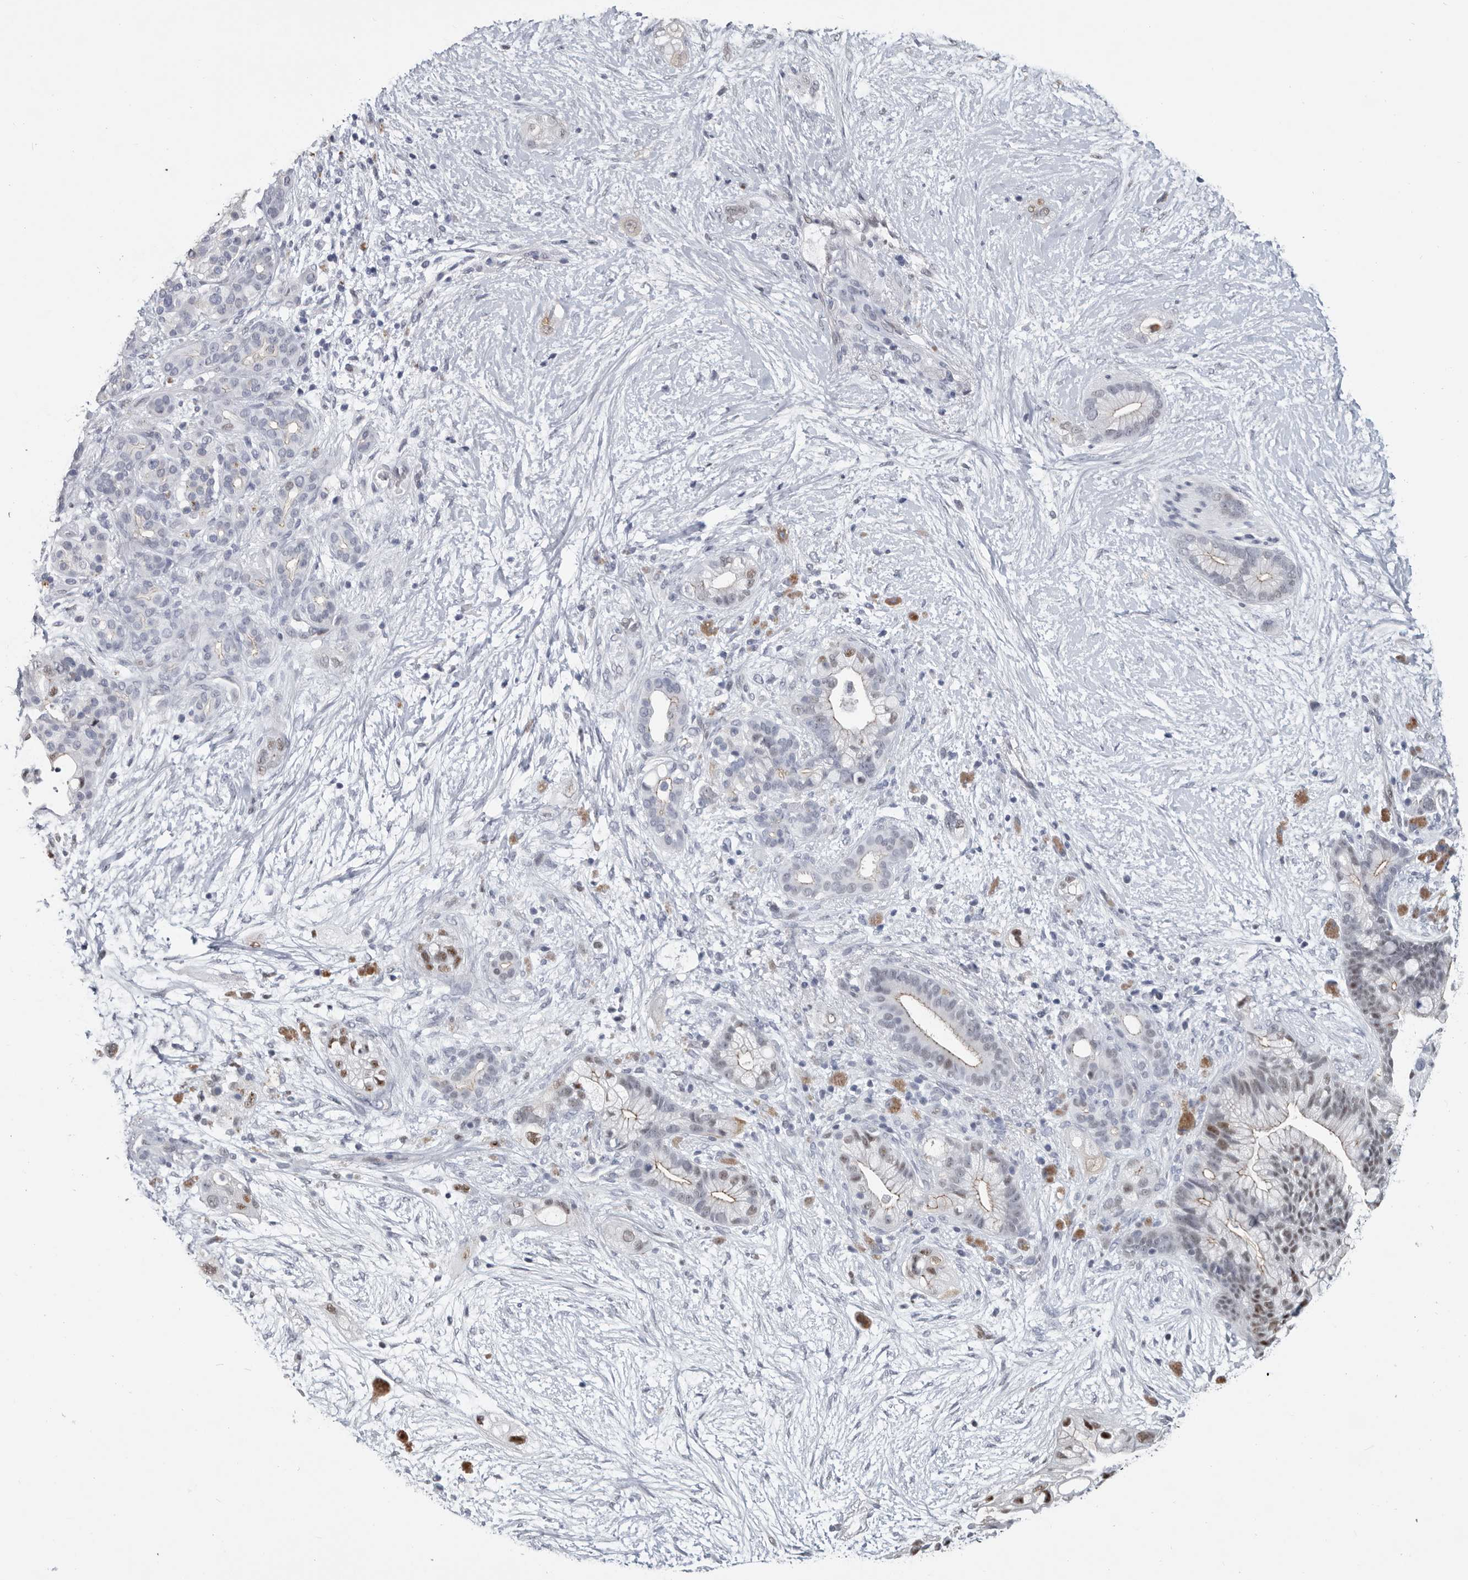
{"staining": {"intensity": "moderate", "quantity": "<25%", "location": "nuclear"}, "tissue": "pancreatic cancer", "cell_type": "Tumor cells", "image_type": "cancer", "snomed": [{"axis": "morphology", "description": "Adenocarcinoma, NOS"}, {"axis": "topography", "description": "Pancreas"}], "caption": "A photomicrograph showing moderate nuclear positivity in approximately <25% of tumor cells in pancreatic cancer (adenocarcinoma), as visualized by brown immunohistochemical staining.", "gene": "WRAP73", "patient": {"sex": "male", "age": 53}}